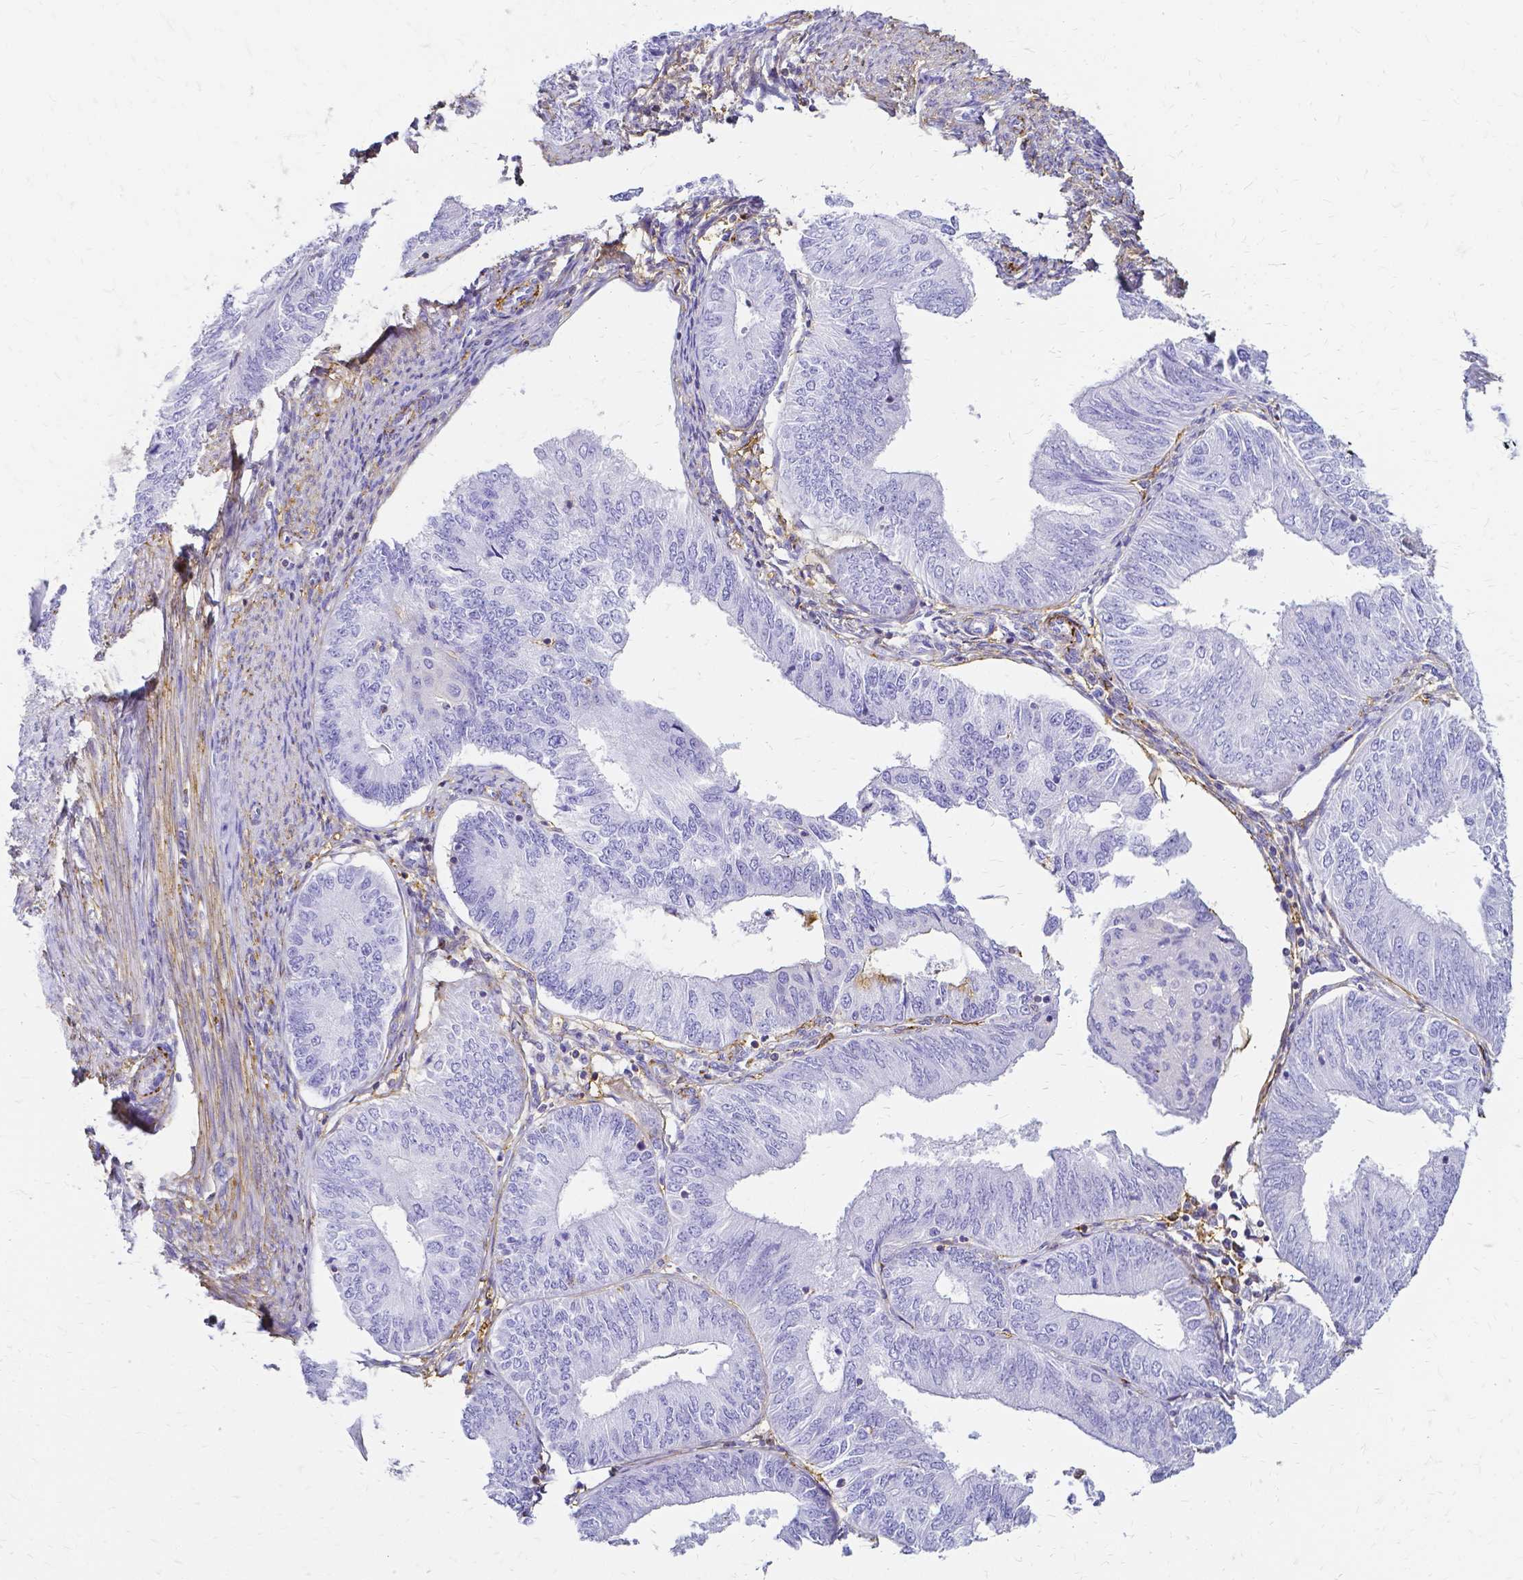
{"staining": {"intensity": "negative", "quantity": "none", "location": "none"}, "tissue": "endometrial cancer", "cell_type": "Tumor cells", "image_type": "cancer", "snomed": [{"axis": "morphology", "description": "Adenocarcinoma, NOS"}, {"axis": "topography", "description": "Endometrium"}], "caption": "Human endometrial cancer (adenocarcinoma) stained for a protein using immunohistochemistry displays no positivity in tumor cells.", "gene": "HSPA12A", "patient": {"sex": "female", "age": 58}}